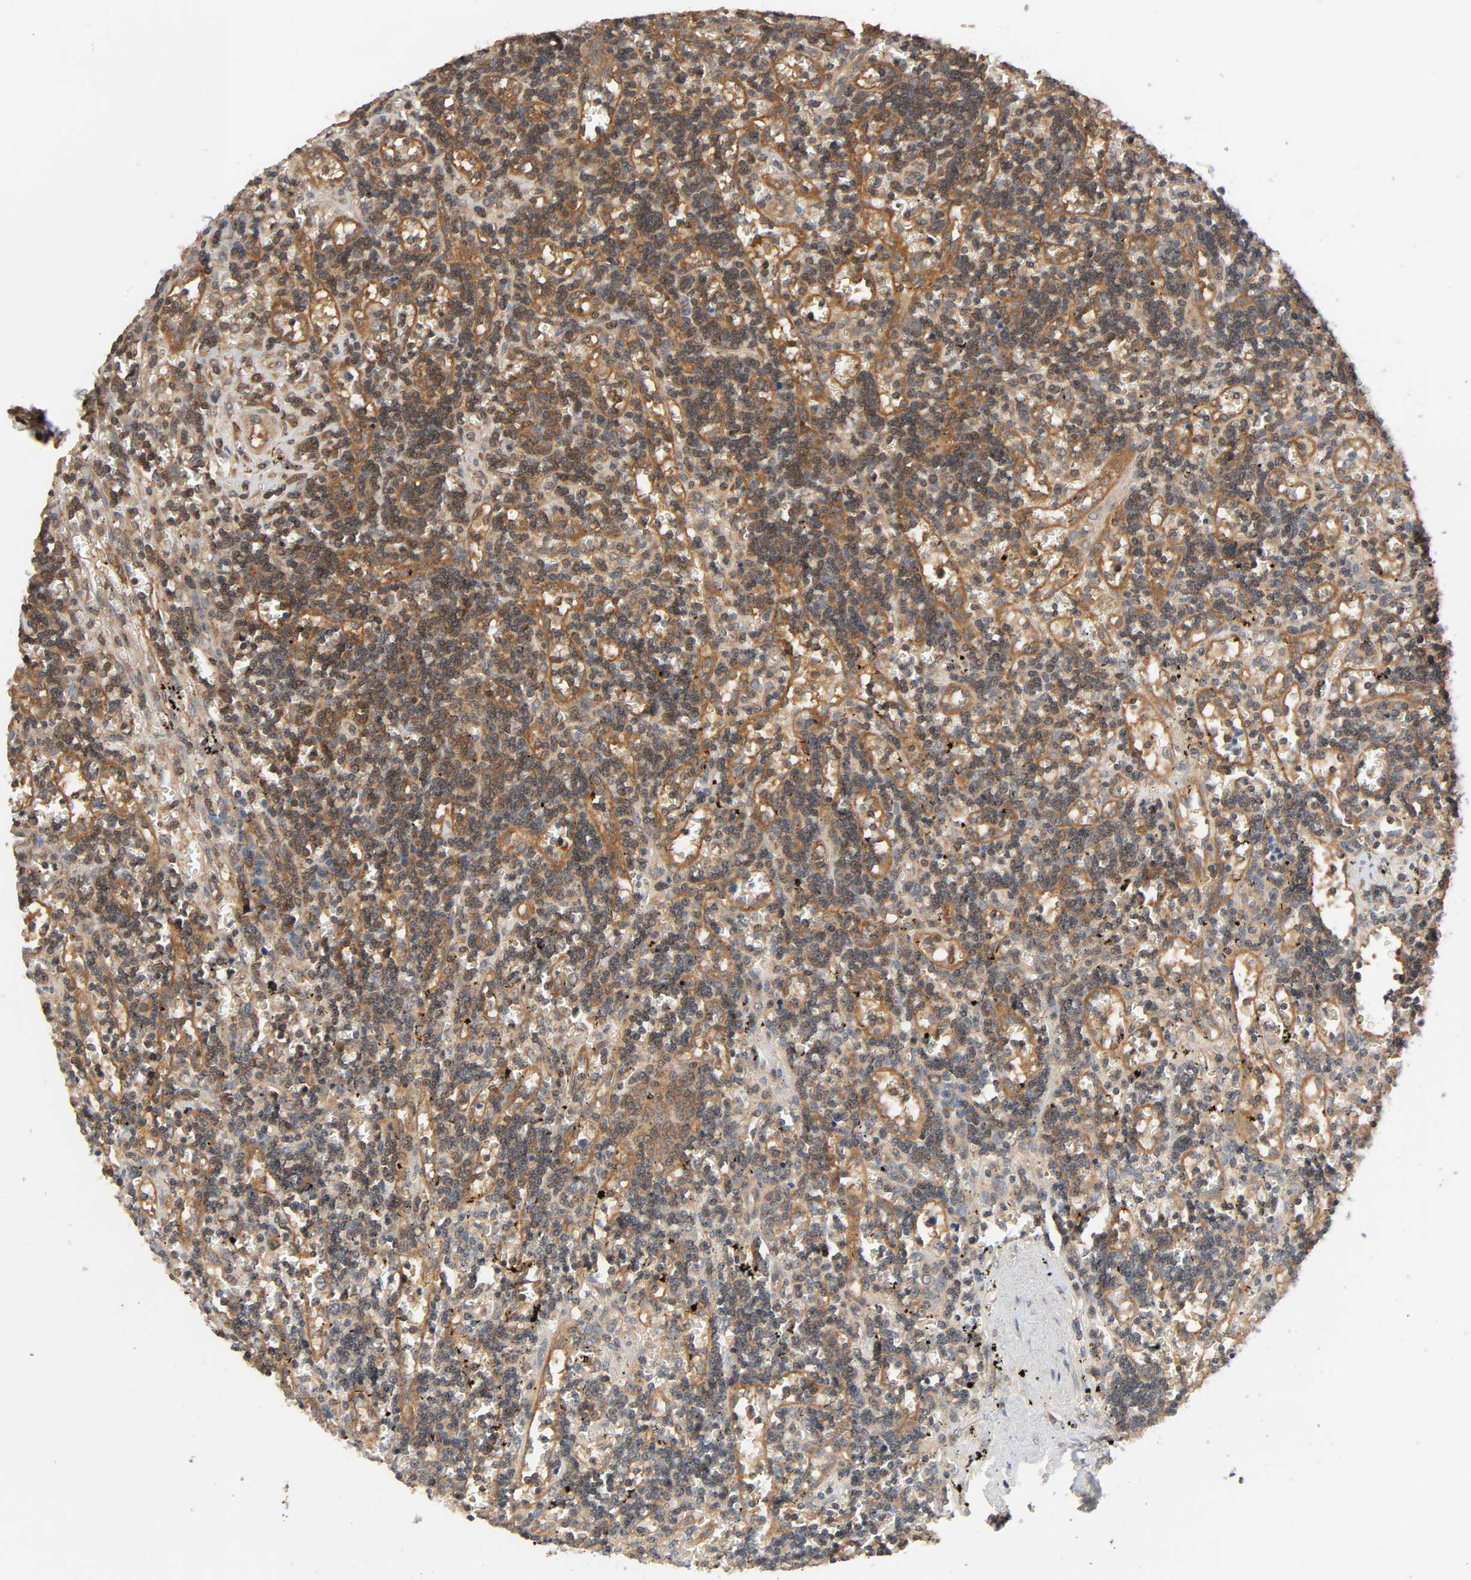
{"staining": {"intensity": "moderate", "quantity": ">75%", "location": "cytoplasmic/membranous,nuclear"}, "tissue": "lymphoma", "cell_type": "Tumor cells", "image_type": "cancer", "snomed": [{"axis": "morphology", "description": "Malignant lymphoma, non-Hodgkin's type, Low grade"}, {"axis": "topography", "description": "Spleen"}], "caption": "Lymphoma stained with a brown dye demonstrates moderate cytoplasmic/membranous and nuclear positive expression in approximately >75% of tumor cells.", "gene": "PPP2R1B", "patient": {"sex": "male", "age": 60}}